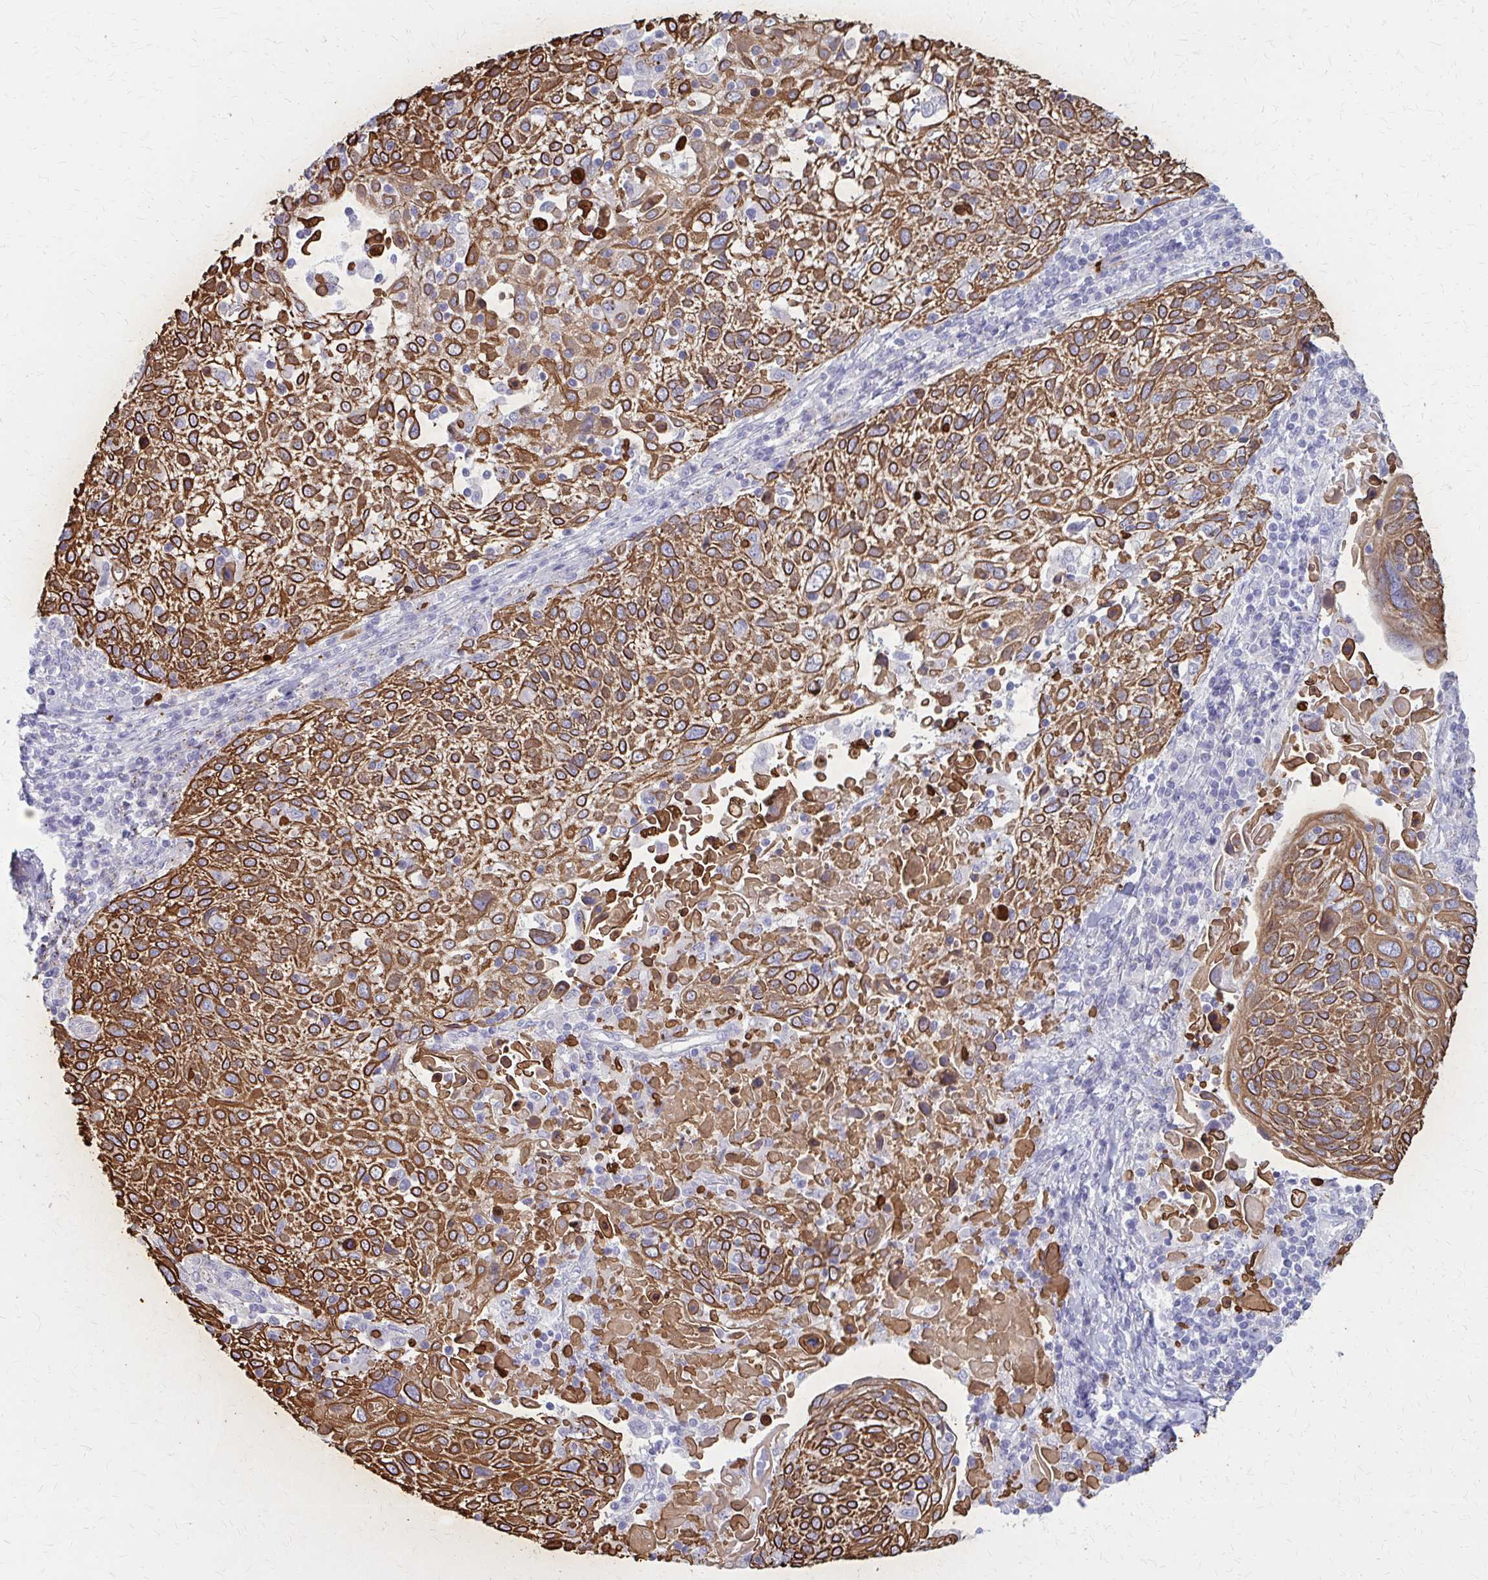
{"staining": {"intensity": "strong", "quantity": ">75%", "location": "cytoplasmic/membranous"}, "tissue": "cervical cancer", "cell_type": "Tumor cells", "image_type": "cancer", "snomed": [{"axis": "morphology", "description": "Squamous cell carcinoma, NOS"}, {"axis": "topography", "description": "Cervix"}], "caption": "Immunohistochemistry (IHC) (DAB) staining of human cervical squamous cell carcinoma reveals strong cytoplasmic/membranous protein positivity in about >75% of tumor cells.", "gene": "GLYATL2", "patient": {"sex": "female", "age": 61}}